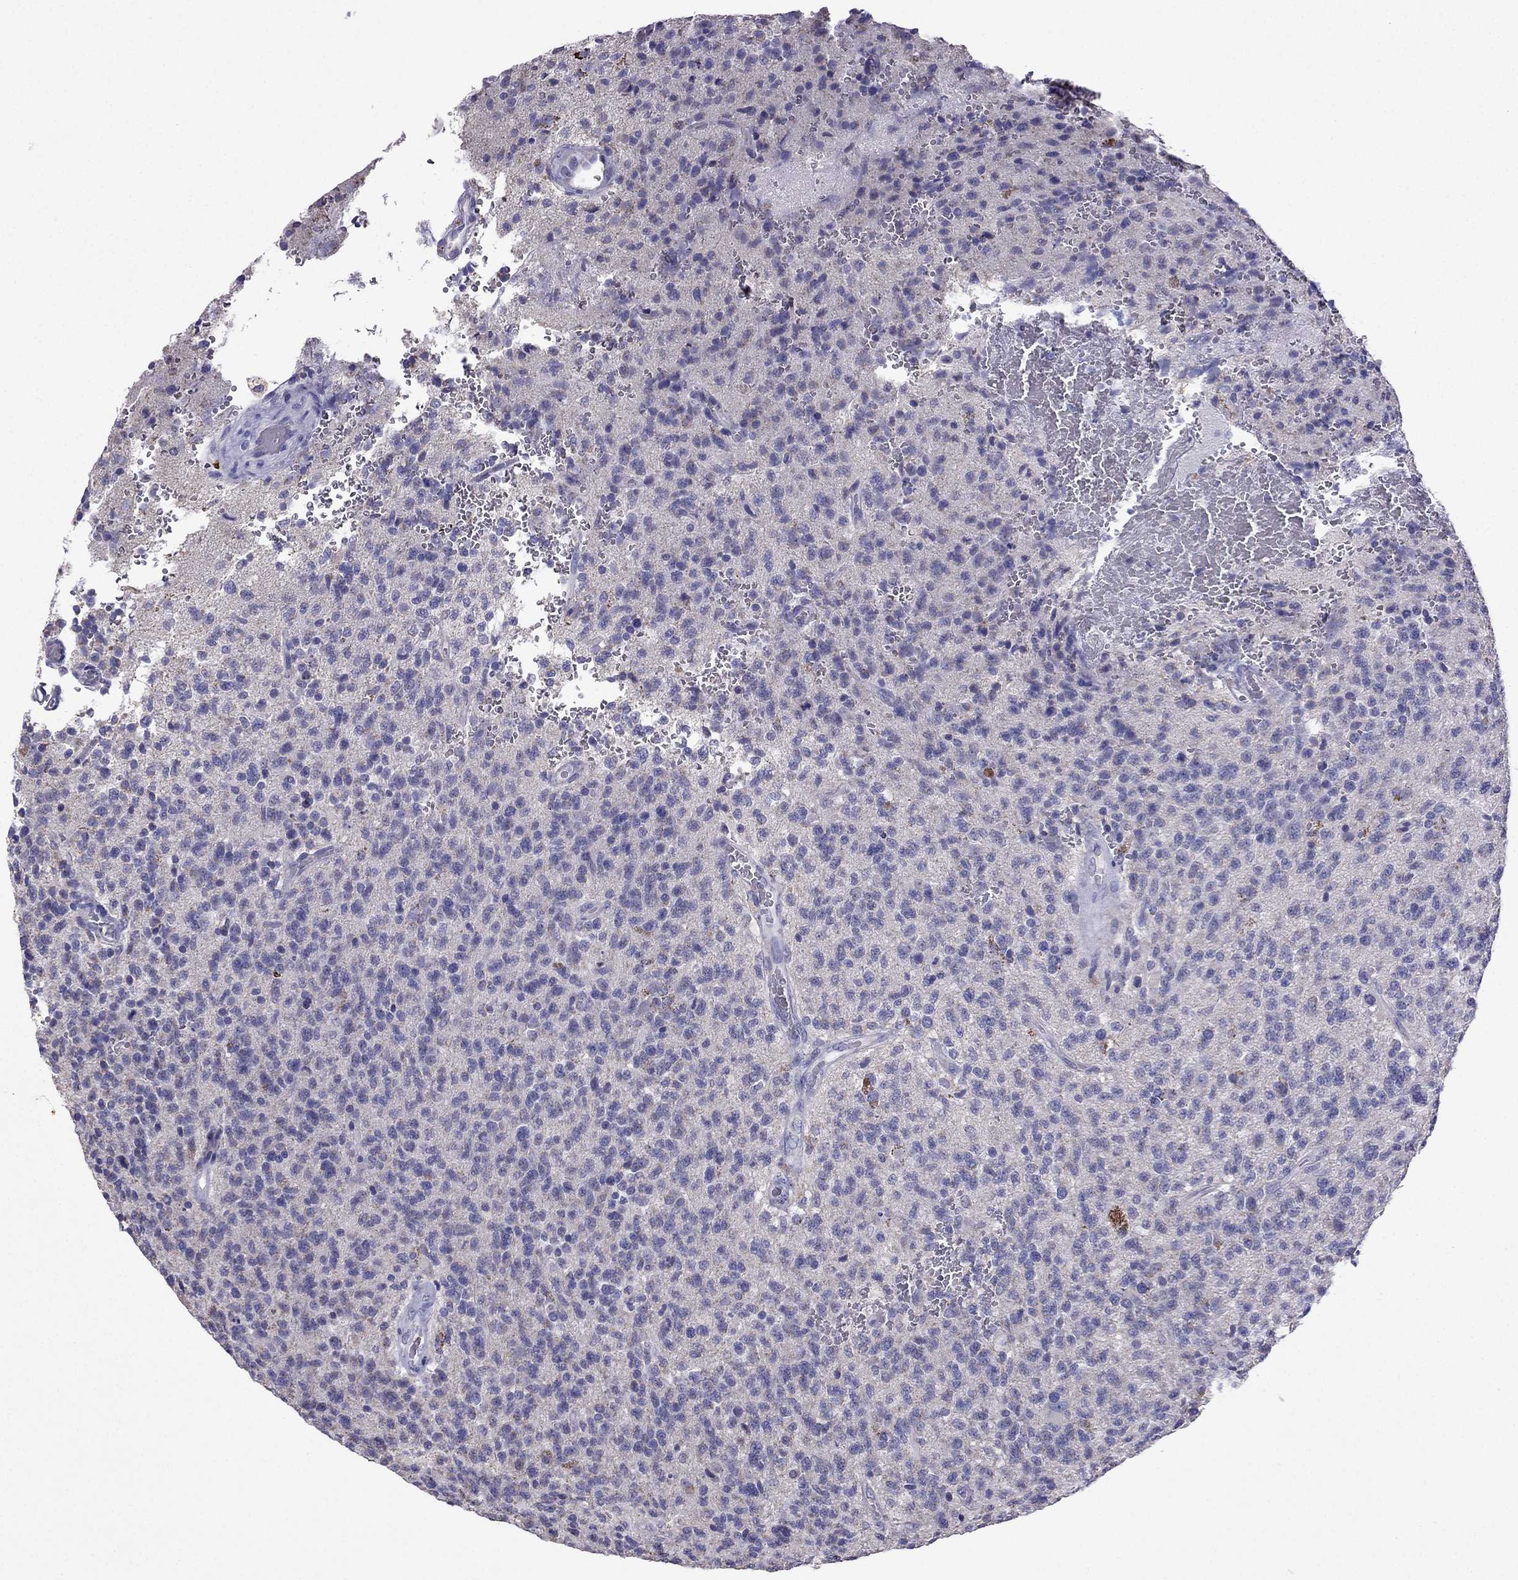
{"staining": {"intensity": "negative", "quantity": "none", "location": "none"}, "tissue": "glioma", "cell_type": "Tumor cells", "image_type": "cancer", "snomed": [{"axis": "morphology", "description": "Glioma, malignant, High grade"}, {"axis": "topography", "description": "Brain"}], "caption": "Human glioma stained for a protein using immunohistochemistry displays no expression in tumor cells.", "gene": "DSC1", "patient": {"sex": "male", "age": 56}}